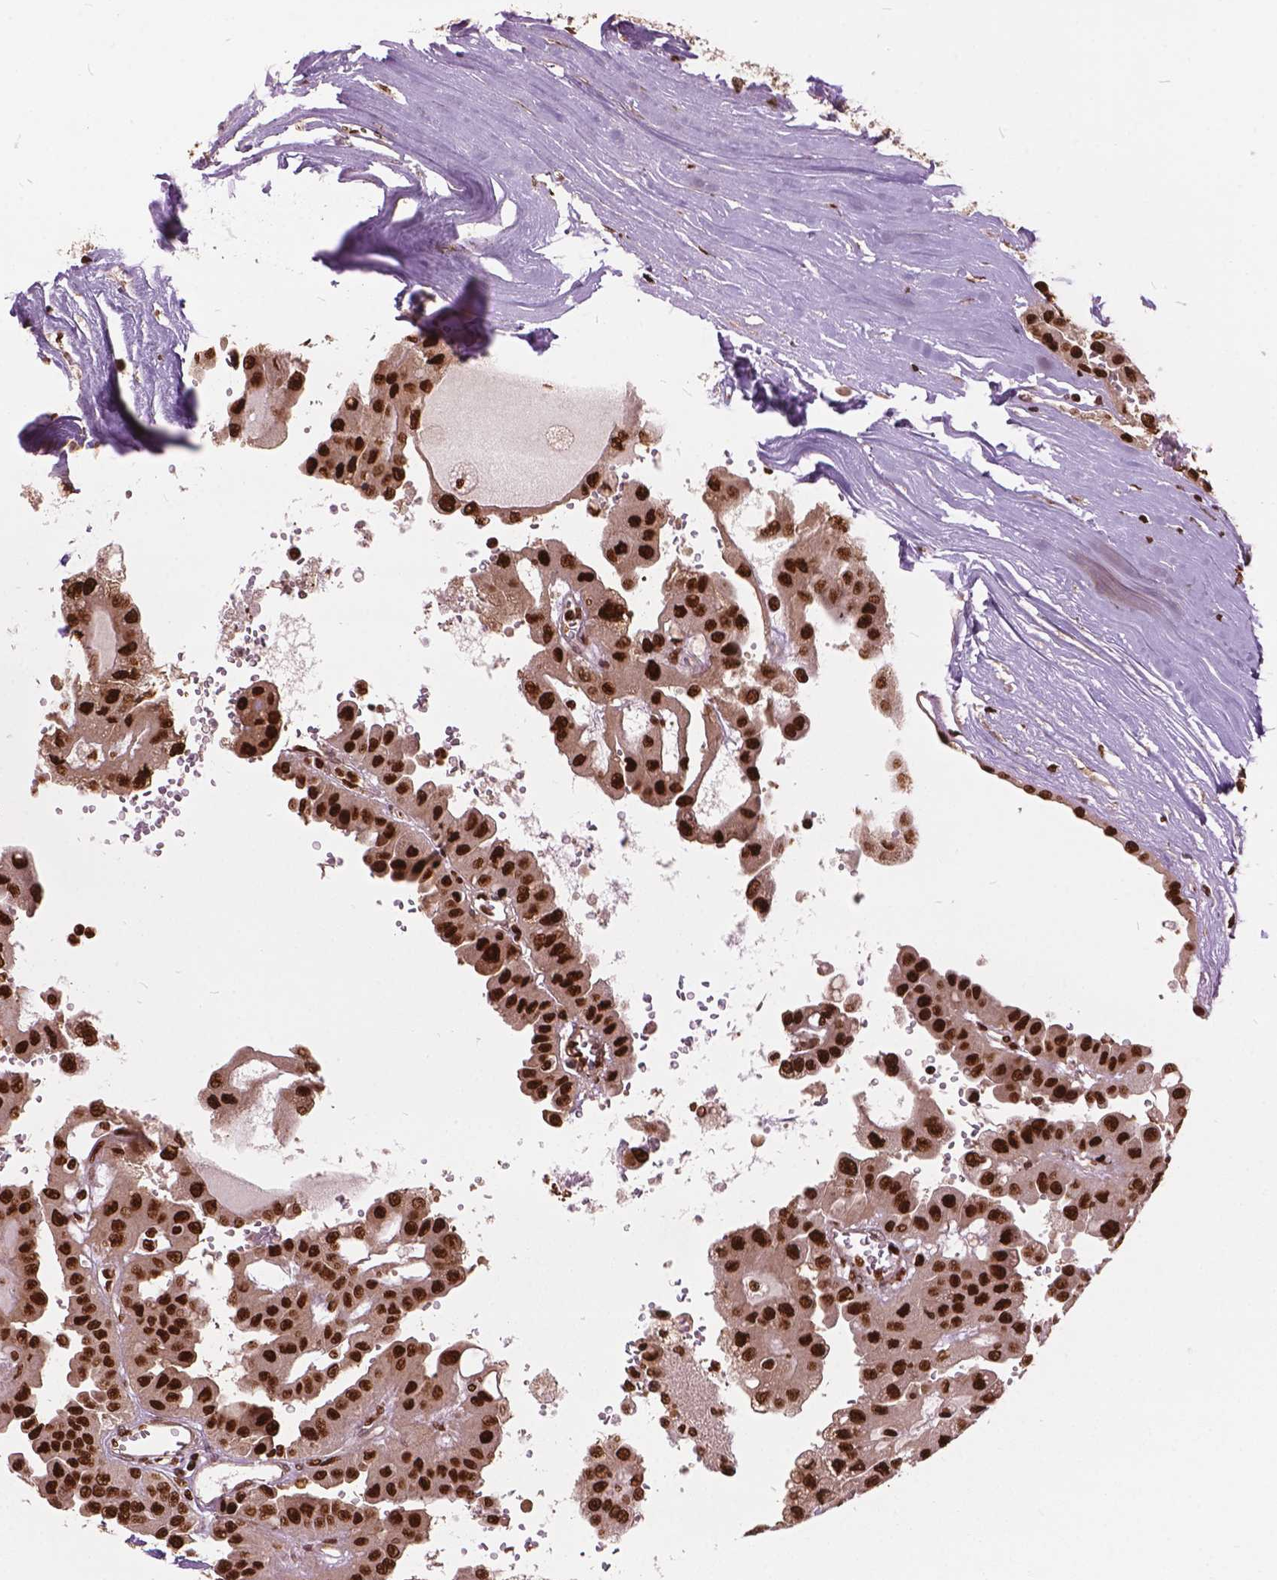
{"staining": {"intensity": "strong", "quantity": ">75%", "location": "nuclear"}, "tissue": "renal cancer", "cell_type": "Tumor cells", "image_type": "cancer", "snomed": [{"axis": "morphology", "description": "Adenocarcinoma, NOS"}, {"axis": "topography", "description": "Kidney"}], "caption": "Immunohistochemistry (IHC) (DAB (3,3'-diaminobenzidine)) staining of renal cancer (adenocarcinoma) reveals strong nuclear protein positivity in approximately >75% of tumor cells.", "gene": "ANP32B", "patient": {"sex": "male", "age": 58}}